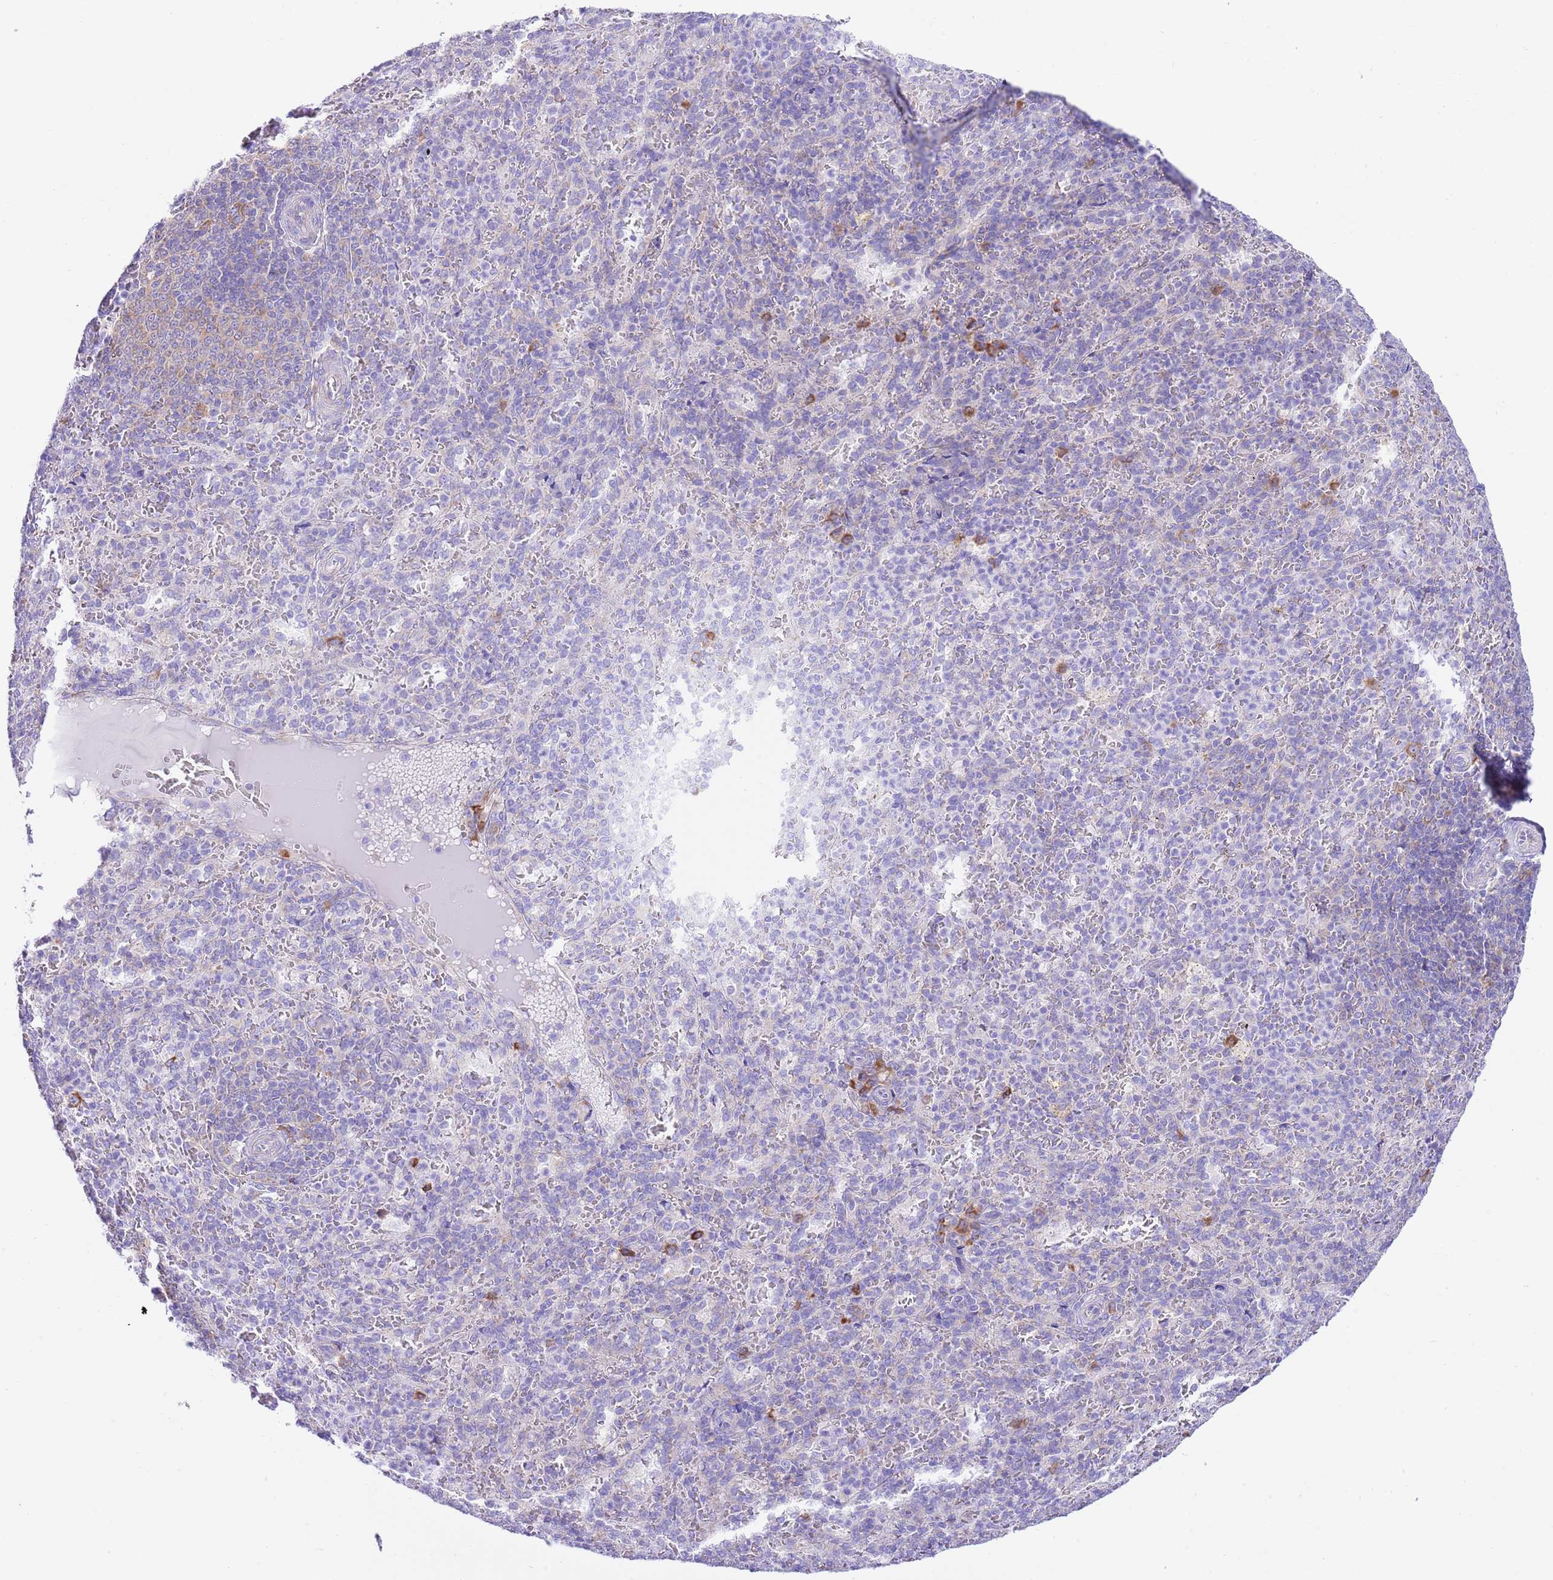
{"staining": {"intensity": "moderate", "quantity": "<25%", "location": "cytoplasmic/membranous"}, "tissue": "spleen", "cell_type": "Cells in red pulp", "image_type": "normal", "snomed": [{"axis": "morphology", "description": "Normal tissue, NOS"}, {"axis": "topography", "description": "Spleen"}], "caption": "High-magnification brightfield microscopy of benign spleen stained with DAB (brown) and counterstained with hematoxylin (blue). cells in red pulp exhibit moderate cytoplasmic/membranous positivity is present in approximately<25% of cells.", "gene": "RPS10", "patient": {"sex": "female", "age": 21}}